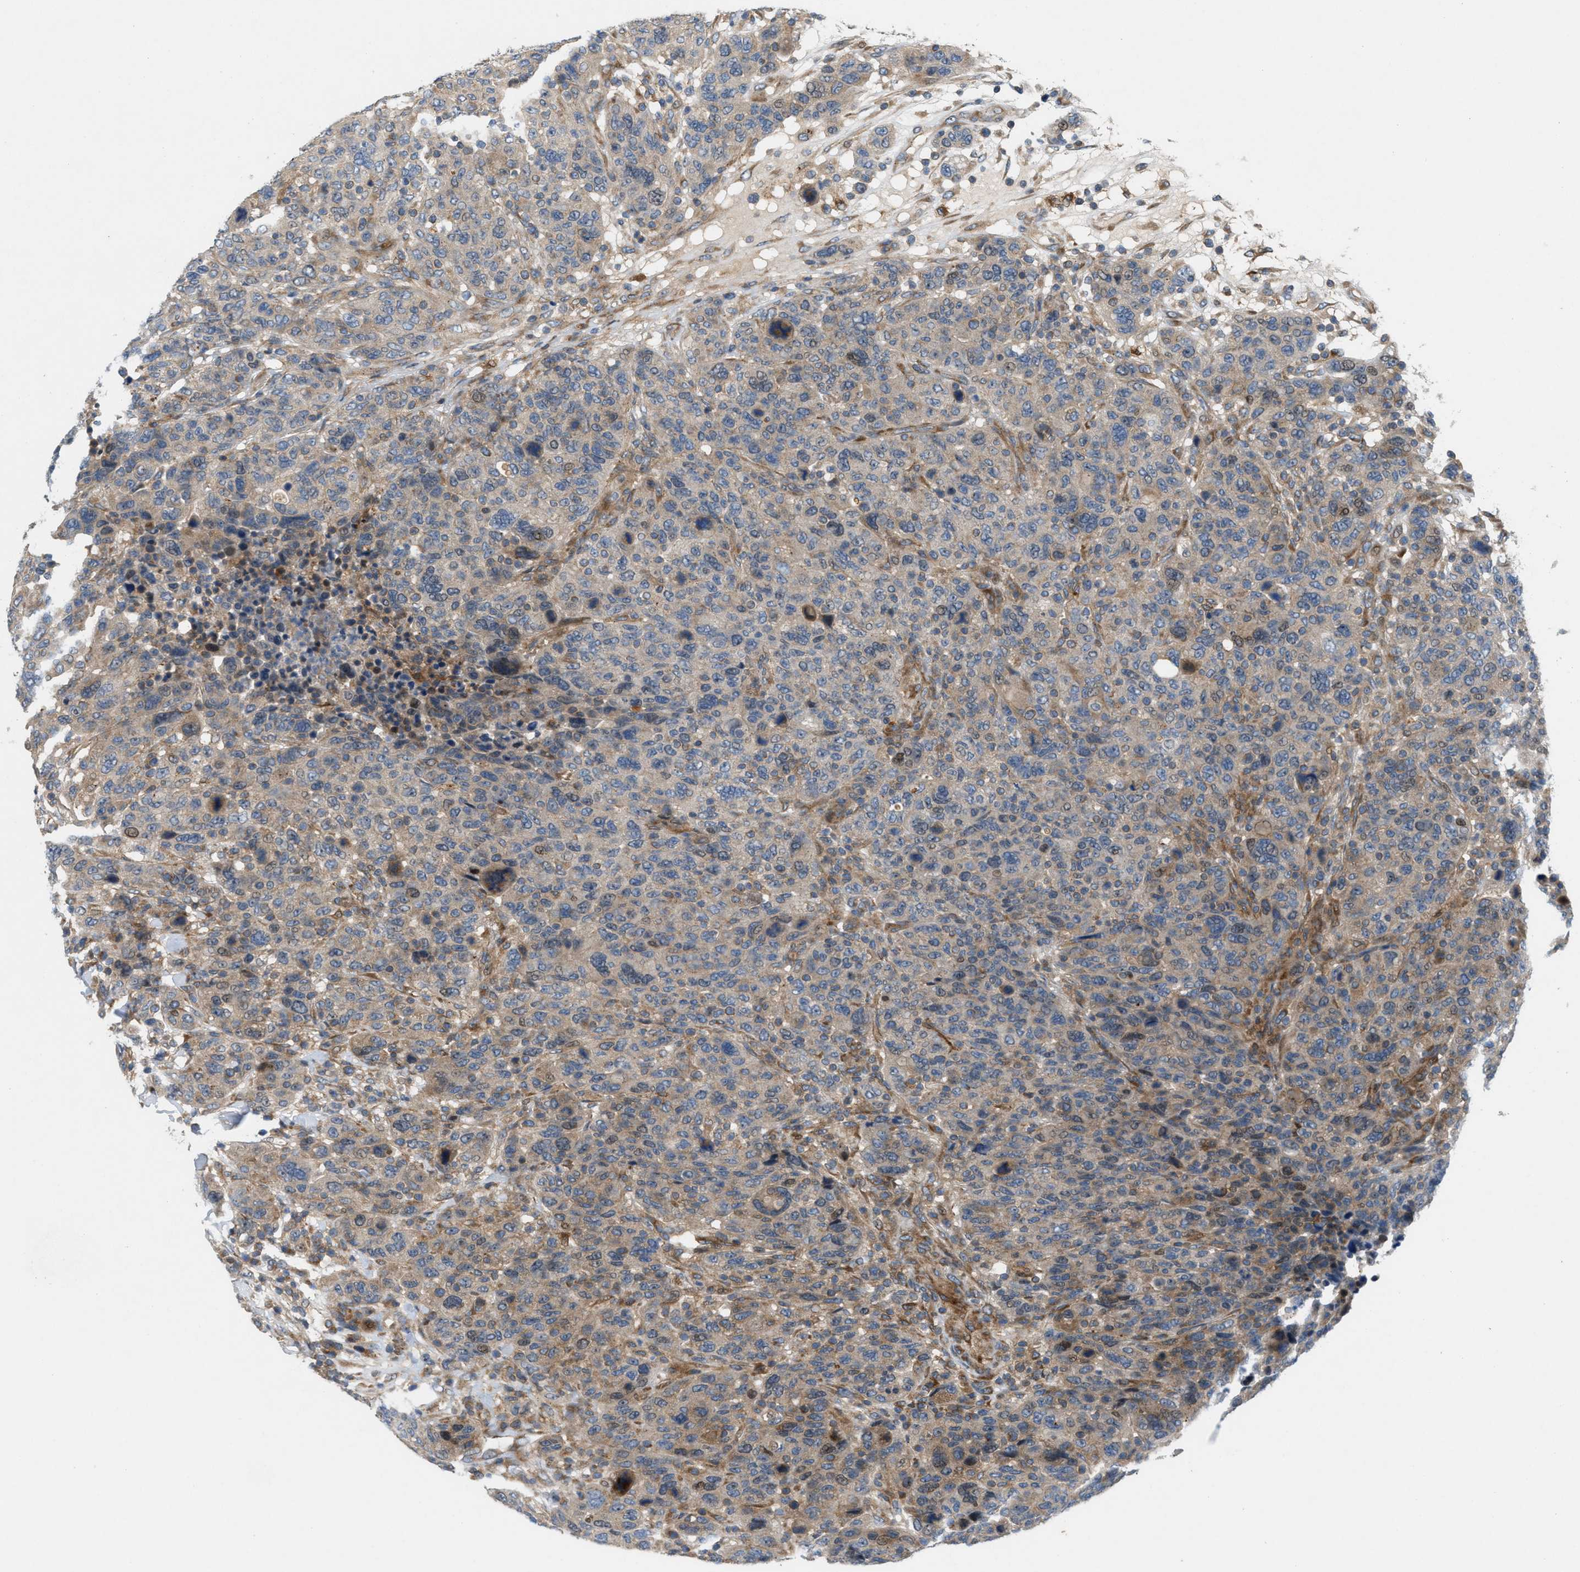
{"staining": {"intensity": "weak", "quantity": "<25%", "location": "cytoplasmic/membranous"}, "tissue": "breast cancer", "cell_type": "Tumor cells", "image_type": "cancer", "snomed": [{"axis": "morphology", "description": "Duct carcinoma"}, {"axis": "topography", "description": "Breast"}], "caption": "This is an immunohistochemistry histopathology image of human infiltrating ductal carcinoma (breast). There is no positivity in tumor cells.", "gene": "CYB5D1", "patient": {"sex": "female", "age": 37}}